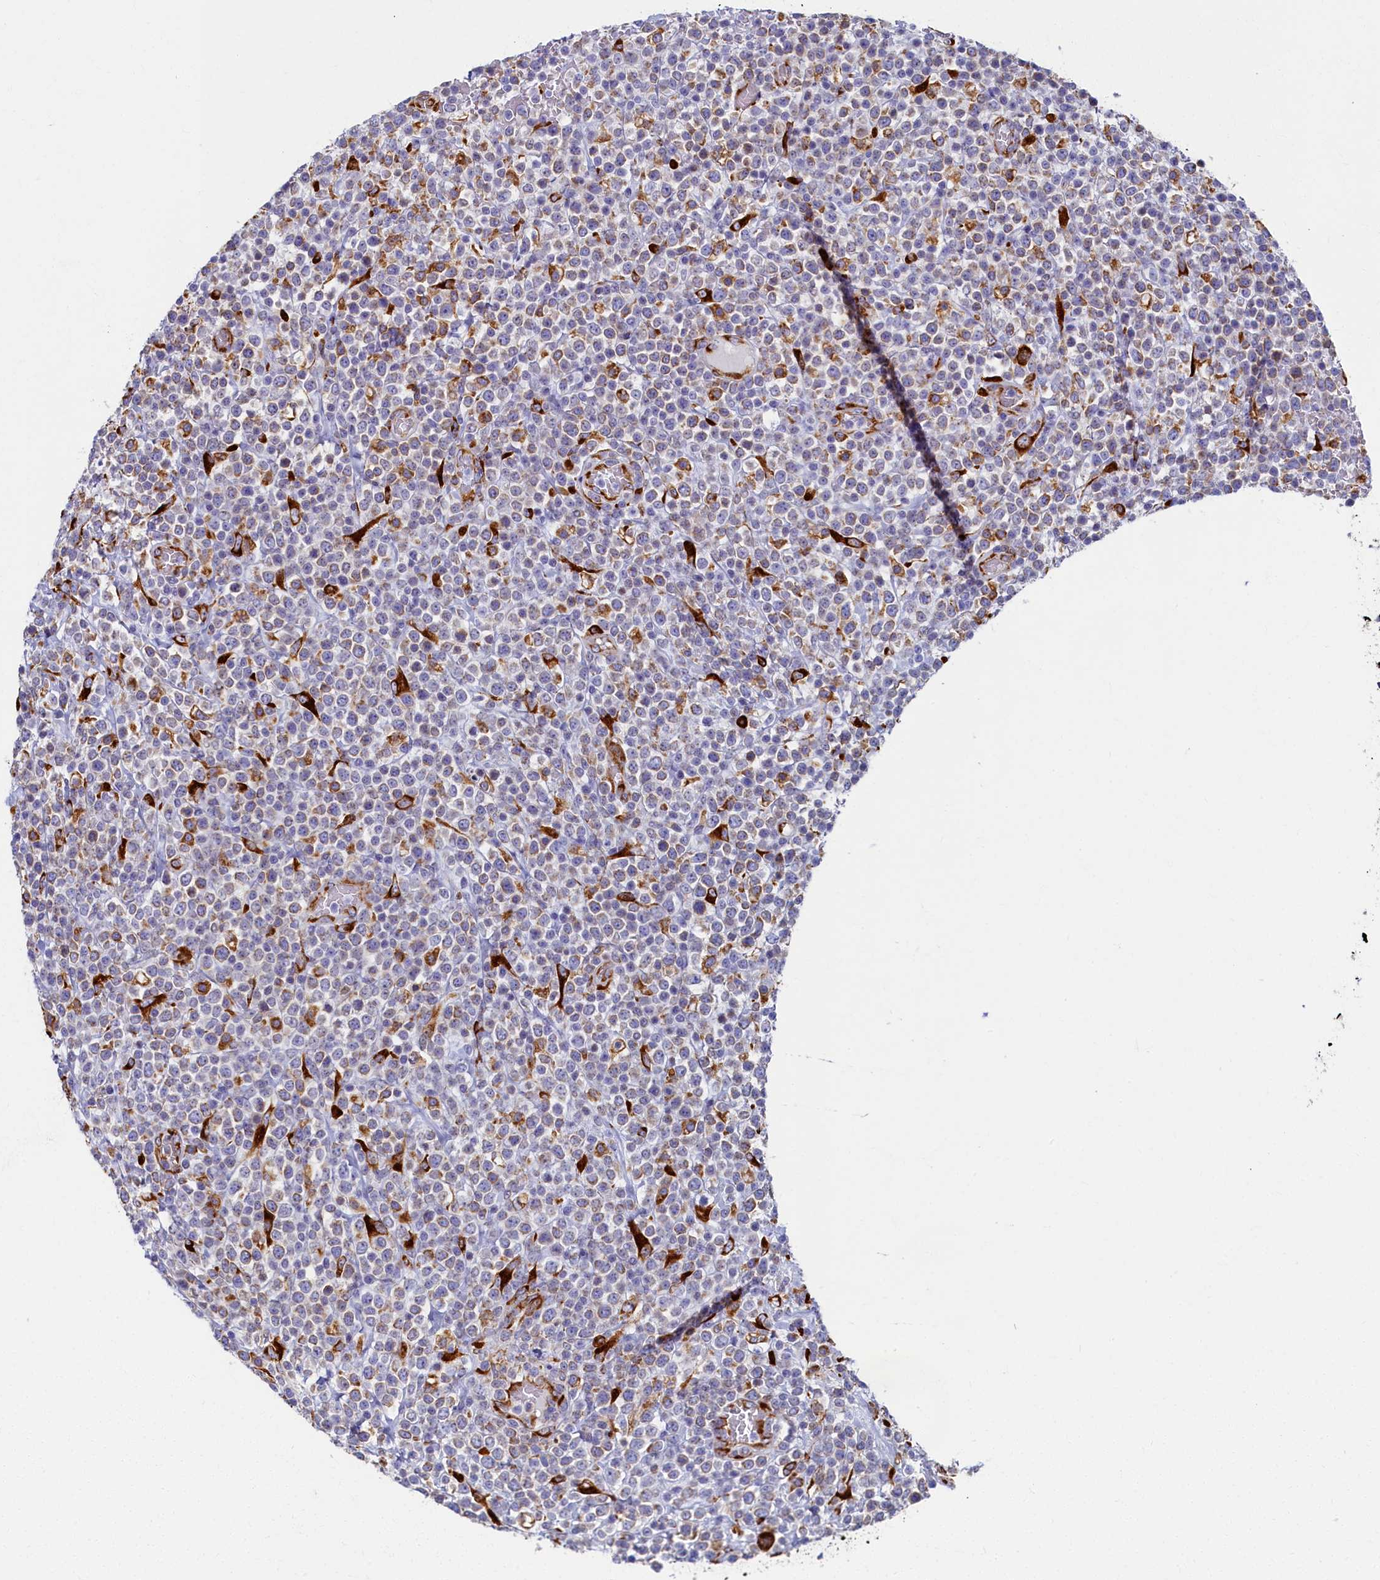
{"staining": {"intensity": "strong", "quantity": "<25%", "location": "cytoplasmic/membranous"}, "tissue": "lymphoma", "cell_type": "Tumor cells", "image_type": "cancer", "snomed": [{"axis": "morphology", "description": "Malignant lymphoma, non-Hodgkin's type, High grade"}, {"axis": "topography", "description": "Colon"}], "caption": "Protein analysis of lymphoma tissue reveals strong cytoplasmic/membranous expression in approximately <25% of tumor cells. The protein of interest is stained brown, and the nuclei are stained in blue (DAB IHC with brightfield microscopy, high magnification).", "gene": "TMEM18", "patient": {"sex": "female", "age": 53}}